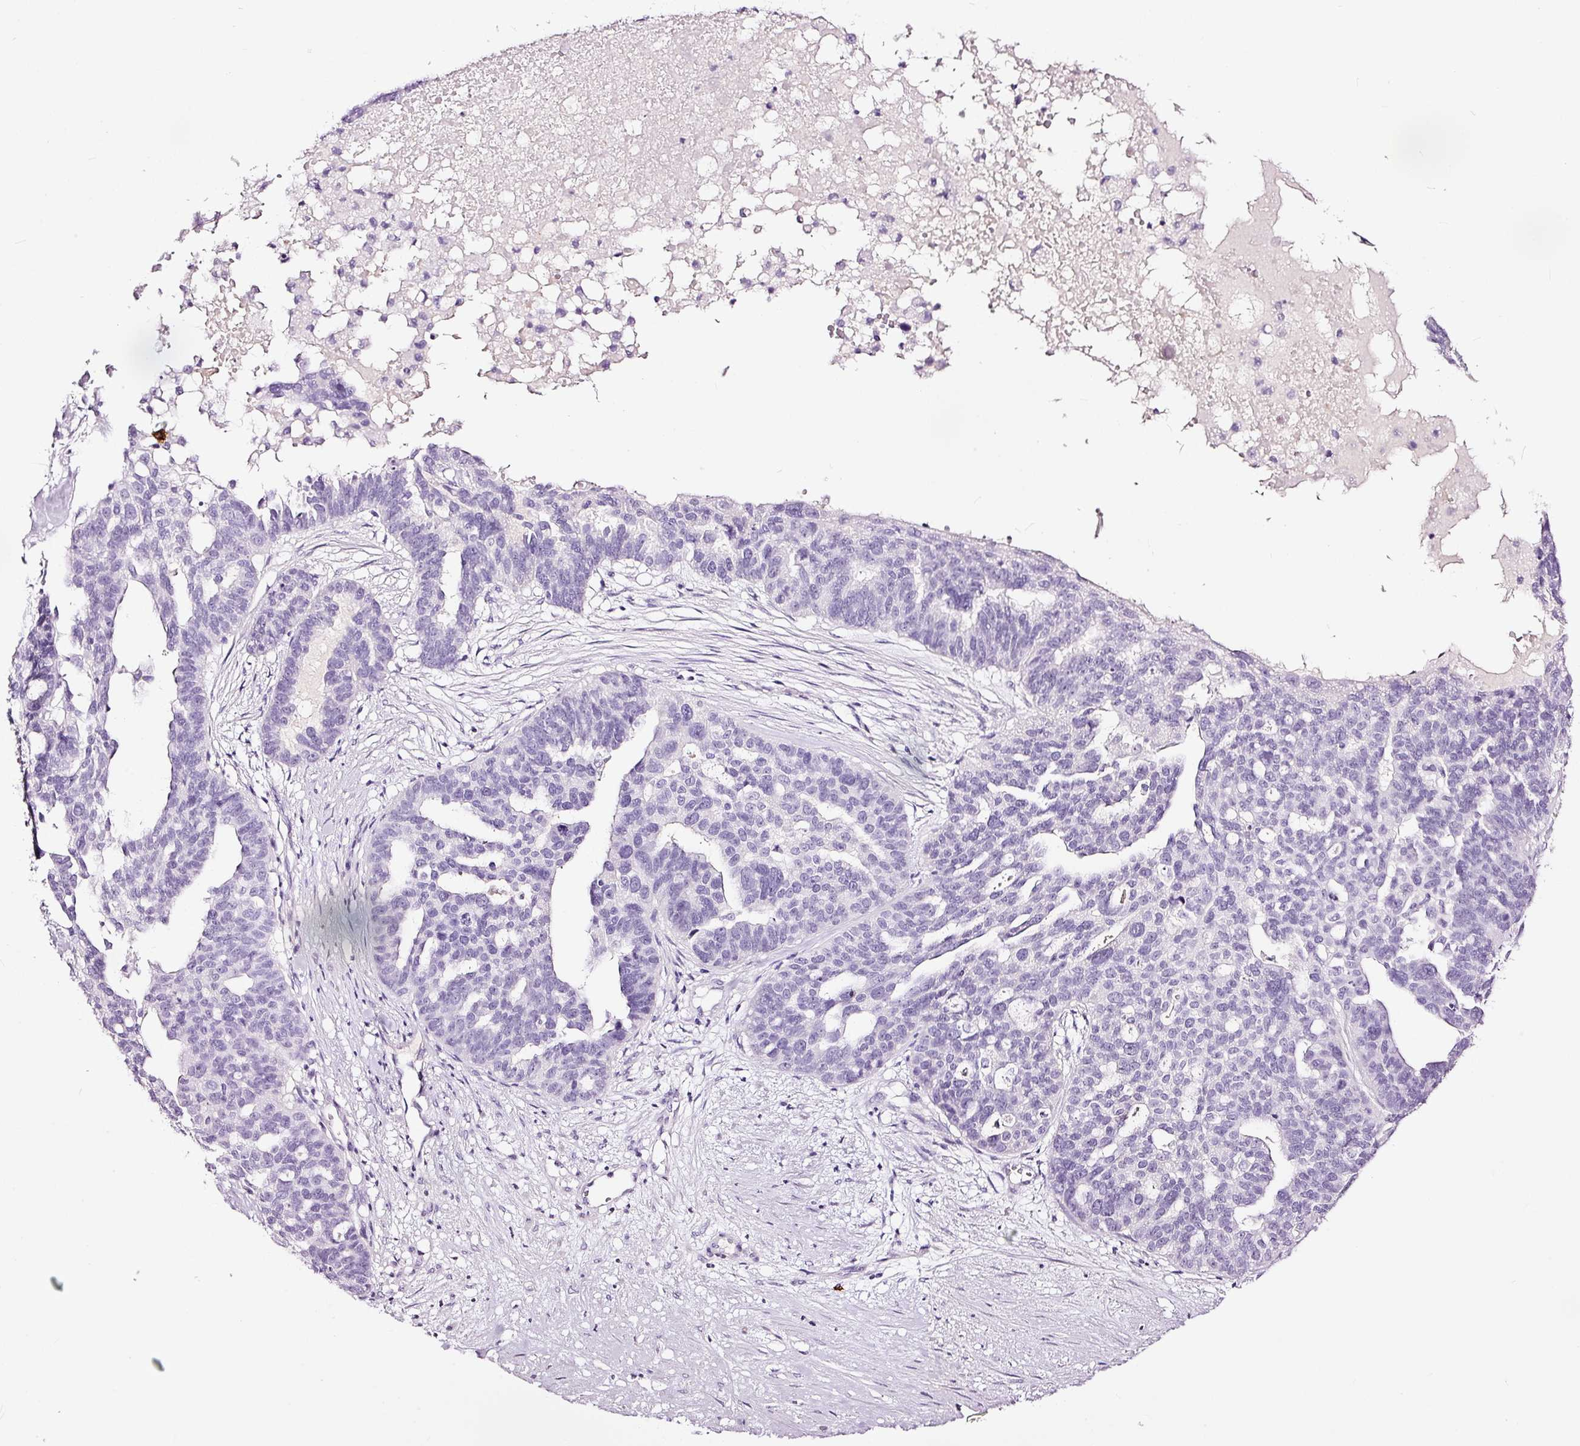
{"staining": {"intensity": "negative", "quantity": "none", "location": "none"}, "tissue": "ovarian cancer", "cell_type": "Tumor cells", "image_type": "cancer", "snomed": [{"axis": "morphology", "description": "Cystadenocarcinoma, serous, NOS"}, {"axis": "topography", "description": "Ovary"}], "caption": "Tumor cells show no significant staining in serous cystadenocarcinoma (ovarian).", "gene": "LAMP3", "patient": {"sex": "female", "age": 59}}